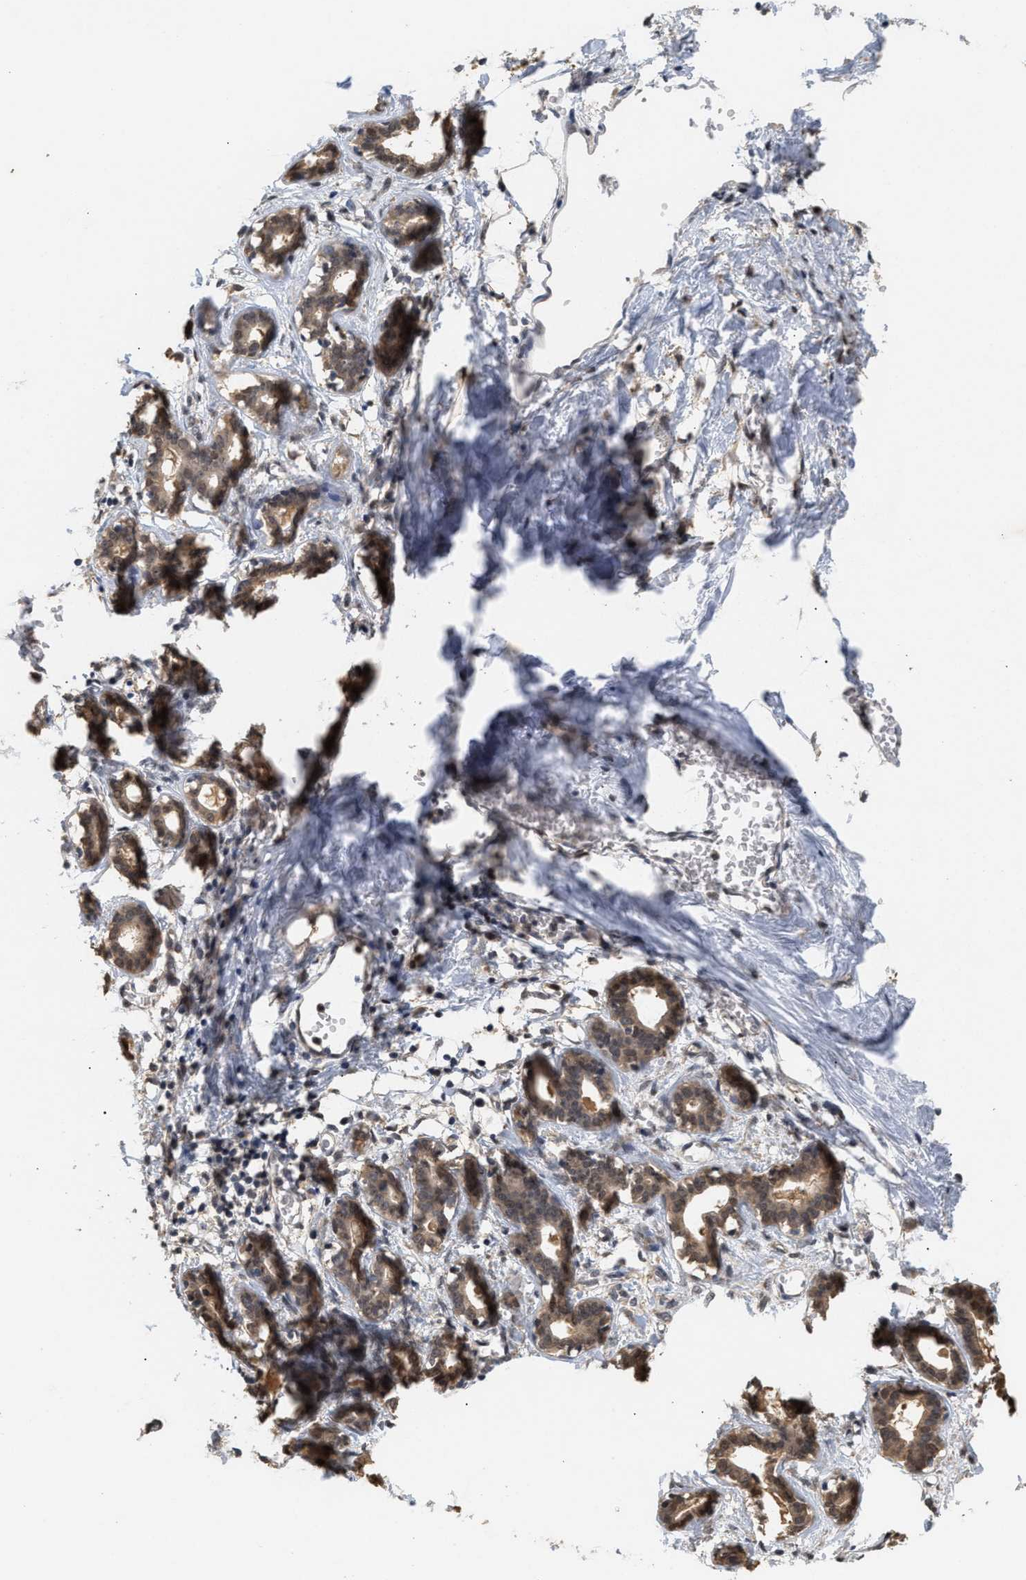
{"staining": {"intensity": "moderate", "quantity": ">75%", "location": "nuclear"}, "tissue": "breast", "cell_type": "Adipocytes", "image_type": "normal", "snomed": [{"axis": "morphology", "description": "Normal tissue, NOS"}, {"axis": "topography", "description": "Breast"}], "caption": "Adipocytes reveal medium levels of moderate nuclear positivity in approximately >75% of cells in benign human breast.", "gene": "ABHD5", "patient": {"sex": "female", "age": 27}}